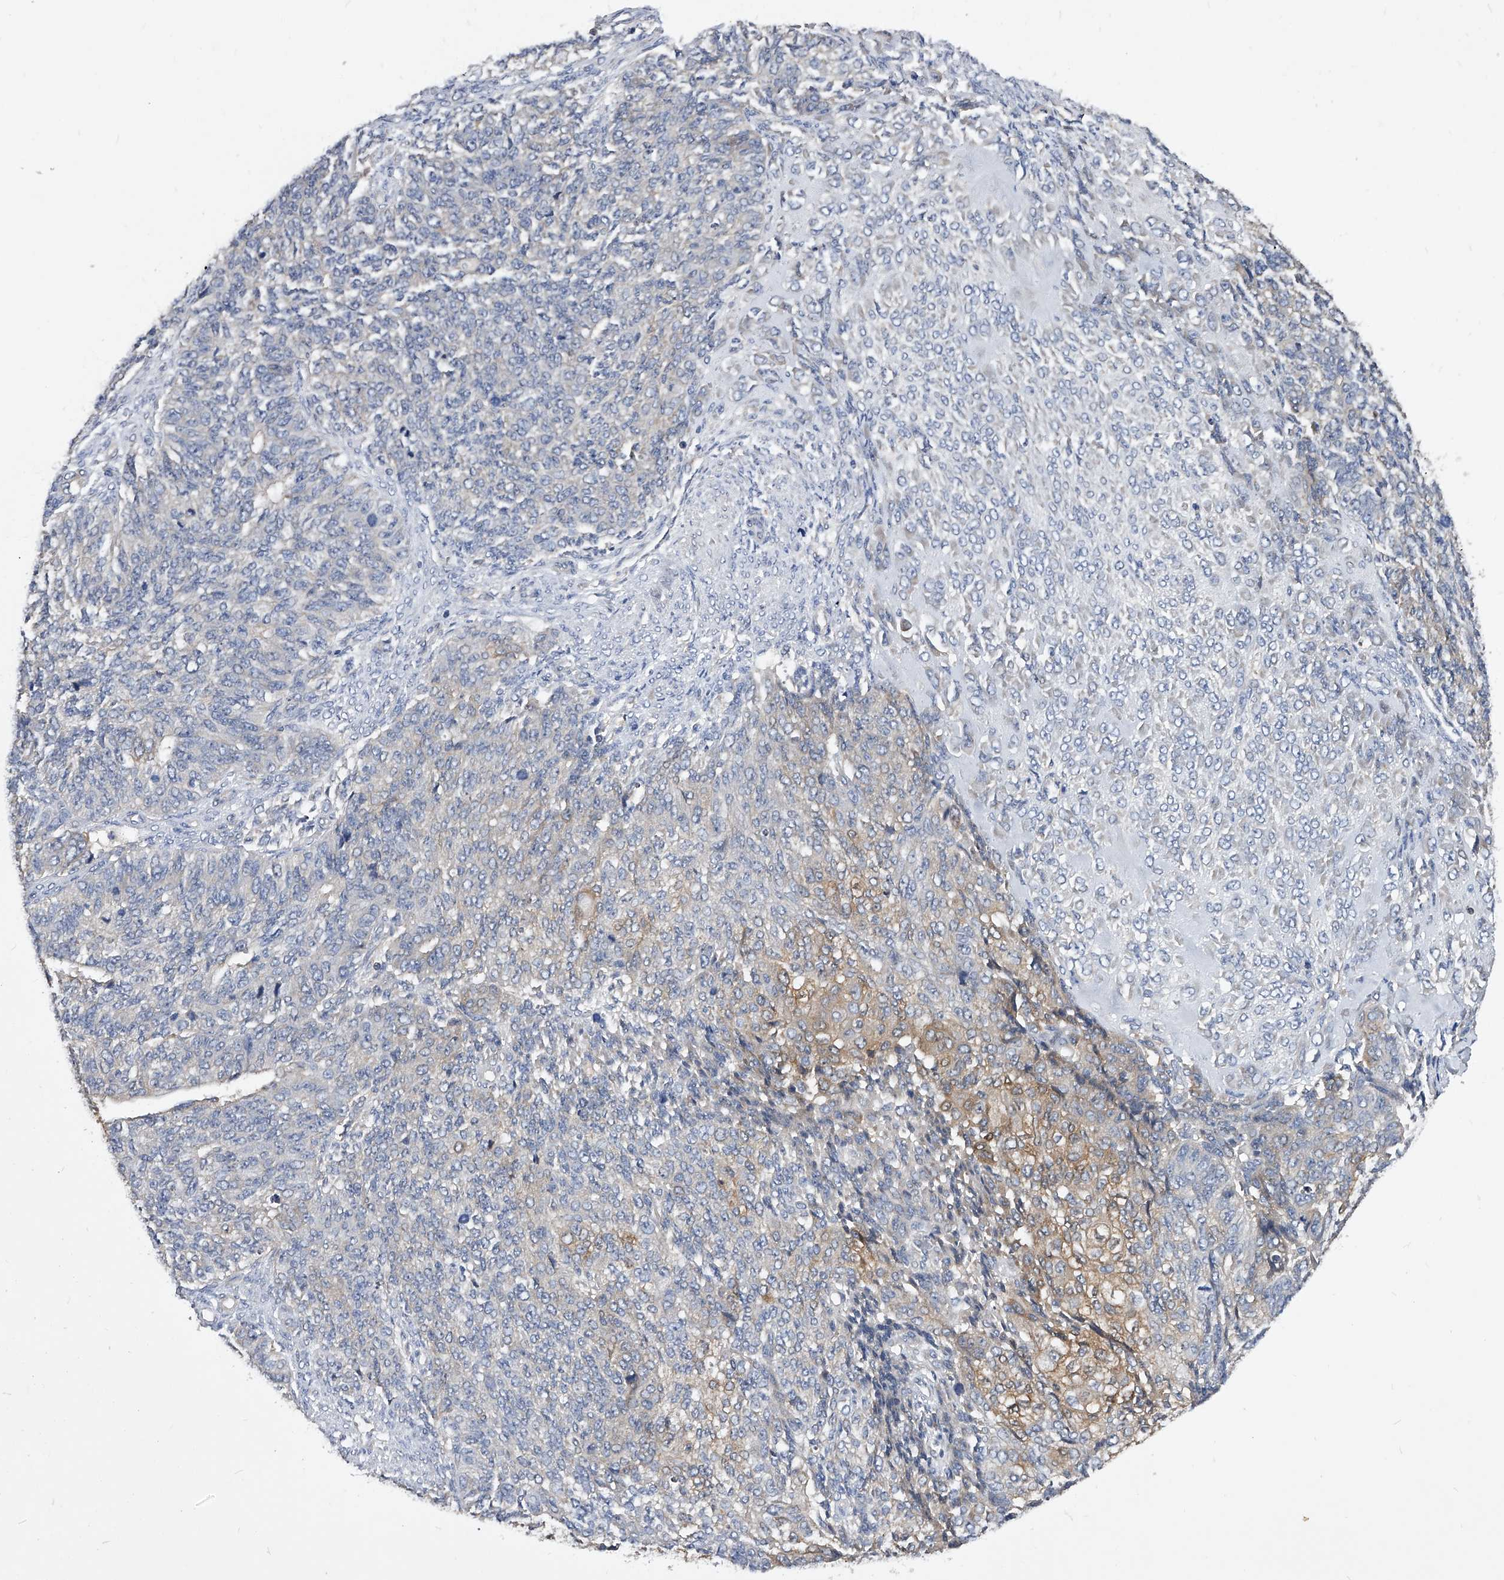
{"staining": {"intensity": "moderate", "quantity": "<25%", "location": "cytoplasmic/membranous"}, "tissue": "endometrial cancer", "cell_type": "Tumor cells", "image_type": "cancer", "snomed": [{"axis": "morphology", "description": "Adenocarcinoma, NOS"}, {"axis": "topography", "description": "Endometrium"}], "caption": "IHC image of human endometrial cancer (adenocarcinoma) stained for a protein (brown), which exhibits low levels of moderate cytoplasmic/membranous expression in about <25% of tumor cells.", "gene": "ARL4C", "patient": {"sex": "female", "age": 32}}